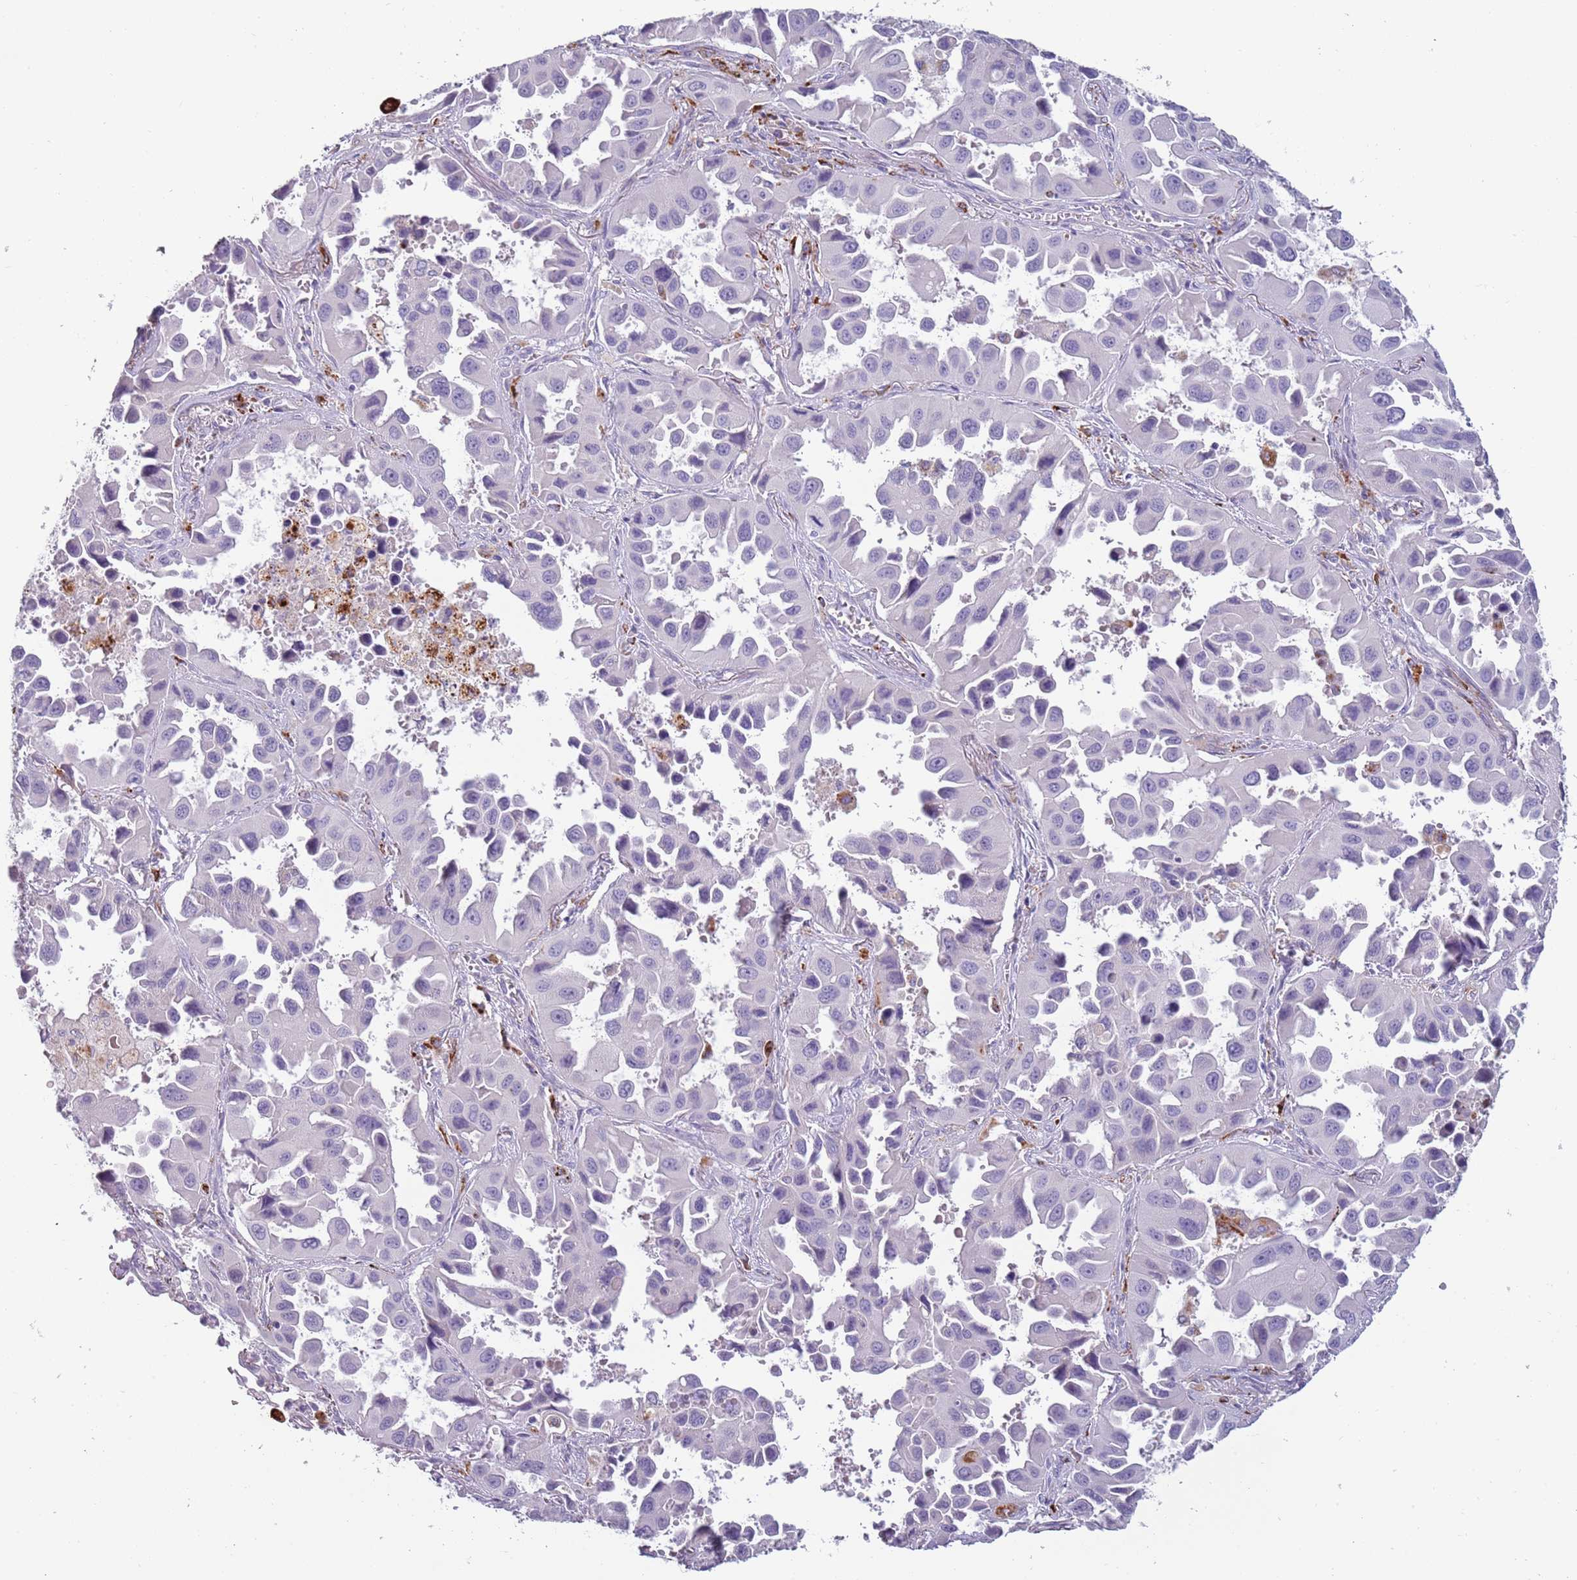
{"staining": {"intensity": "negative", "quantity": "none", "location": "none"}, "tissue": "lung cancer", "cell_type": "Tumor cells", "image_type": "cancer", "snomed": [{"axis": "morphology", "description": "Adenocarcinoma, NOS"}, {"axis": "topography", "description": "Lung"}], "caption": "This is an immunohistochemistry photomicrograph of human lung cancer (adenocarcinoma). There is no staining in tumor cells.", "gene": "NWD2", "patient": {"sex": "male", "age": 66}}